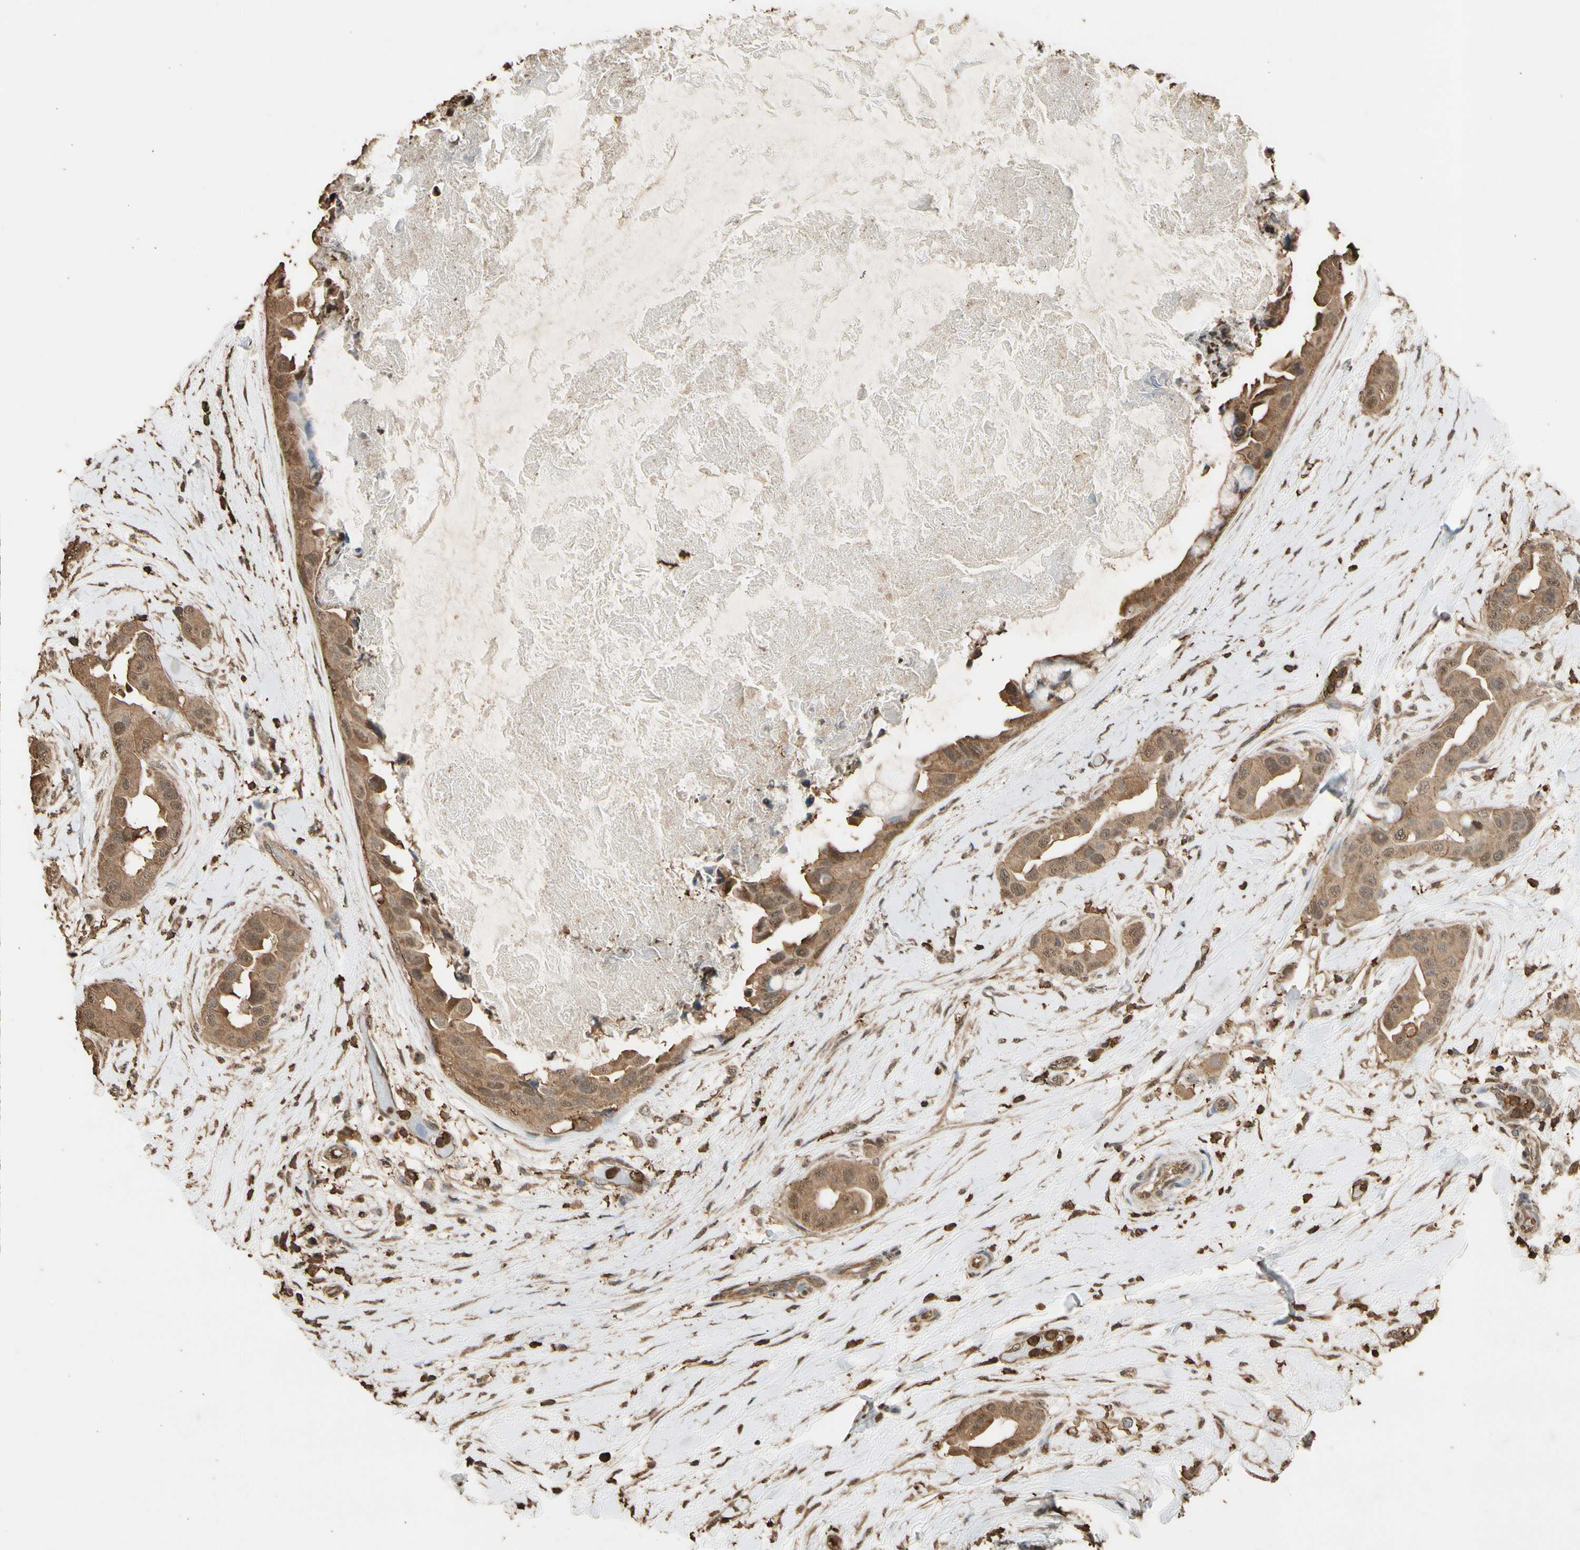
{"staining": {"intensity": "moderate", "quantity": ">75%", "location": "cytoplasmic/membranous,nuclear"}, "tissue": "breast cancer", "cell_type": "Tumor cells", "image_type": "cancer", "snomed": [{"axis": "morphology", "description": "Duct carcinoma"}, {"axis": "topography", "description": "Breast"}], "caption": "Moderate cytoplasmic/membranous and nuclear protein positivity is present in about >75% of tumor cells in breast cancer. (brown staining indicates protein expression, while blue staining denotes nuclei).", "gene": "TNFSF13B", "patient": {"sex": "female", "age": 40}}